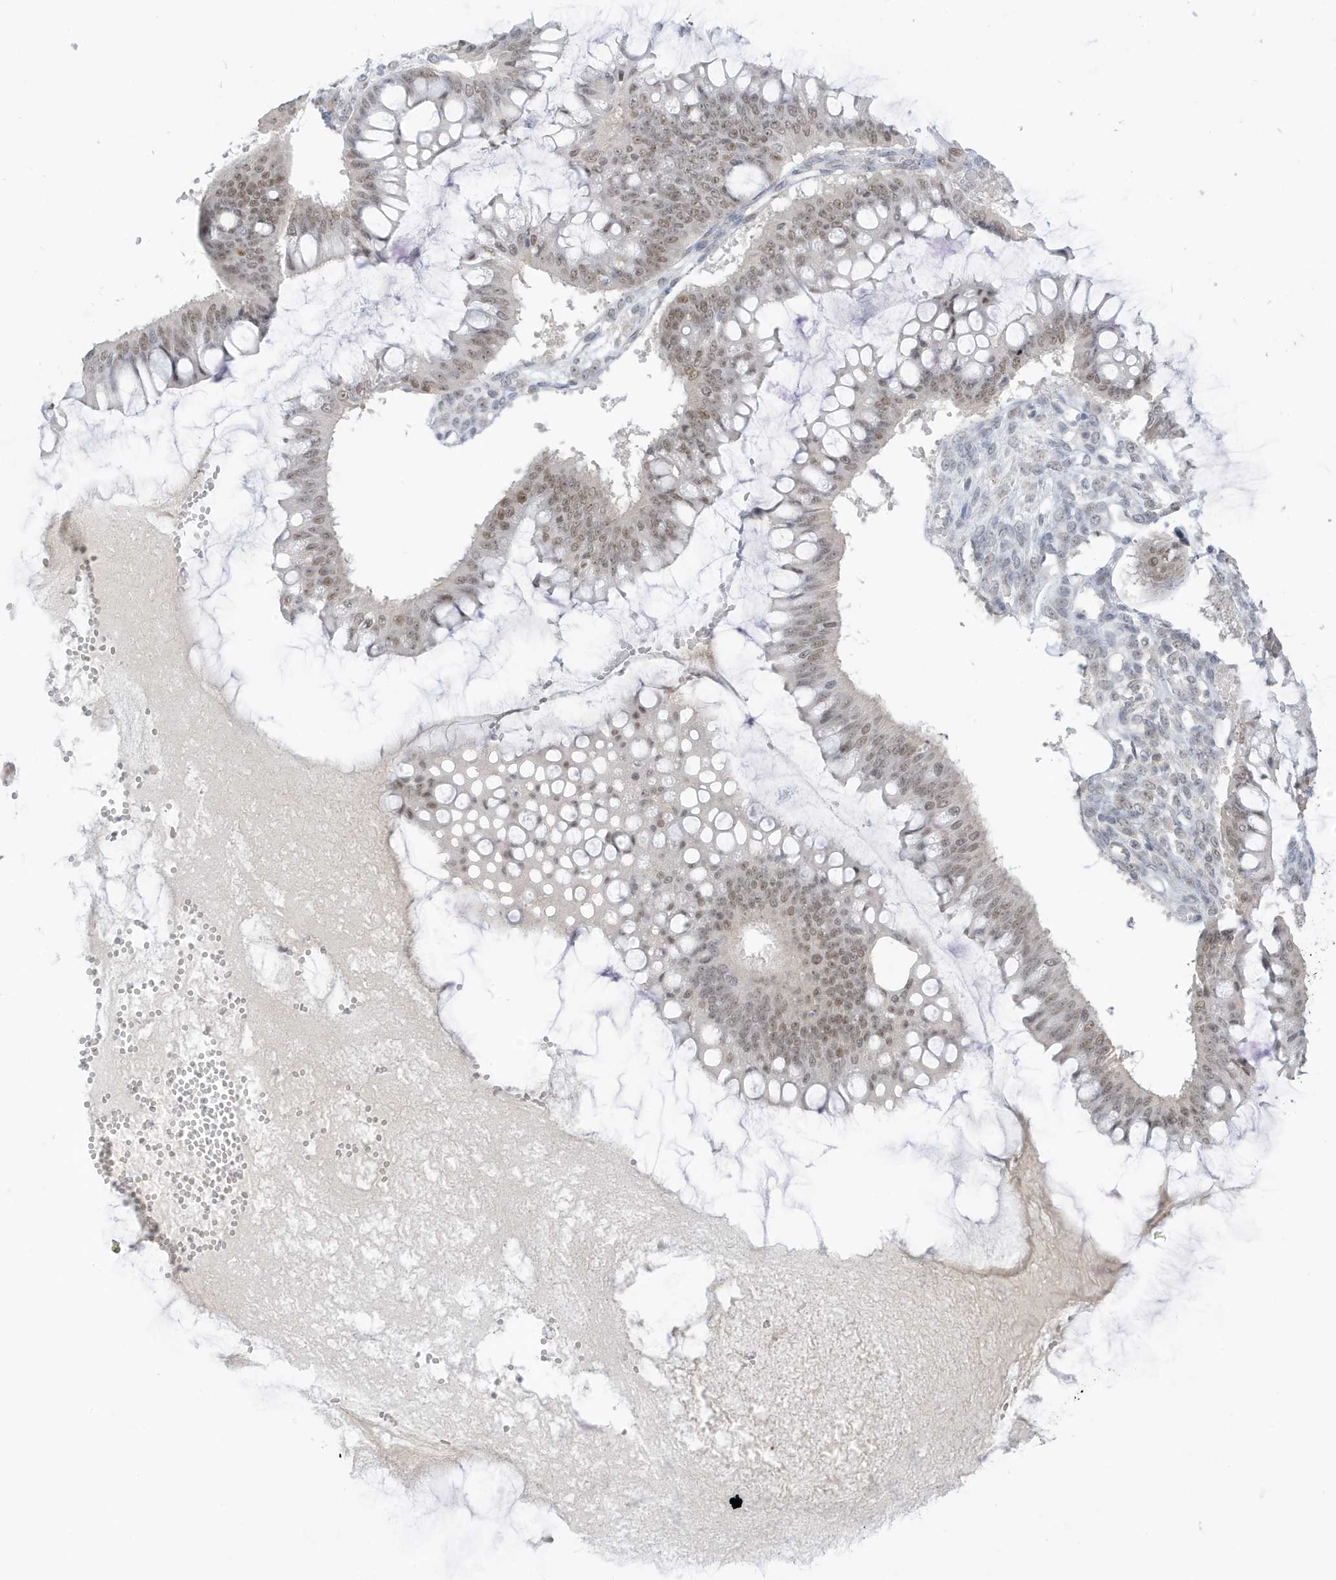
{"staining": {"intensity": "moderate", "quantity": ">75%", "location": "nuclear"}, "tissue": "ovarian cancer", "cell_type": "Tumor cells", "image_type": "cancer", "snomed": [{"axis": "morphology", "description": "Cystadenocarcinoma, mucinous, NOS"}, {"axis": "topography", "description": "Ovary"}], "caption": "Human ovarian cancer (mucinous cystadenocarcinoma) stained with a protein marker exhibits moderate staining in tumor cells.", "gene": "MSL3", "patient": {"sex": "female", "age": 73}}